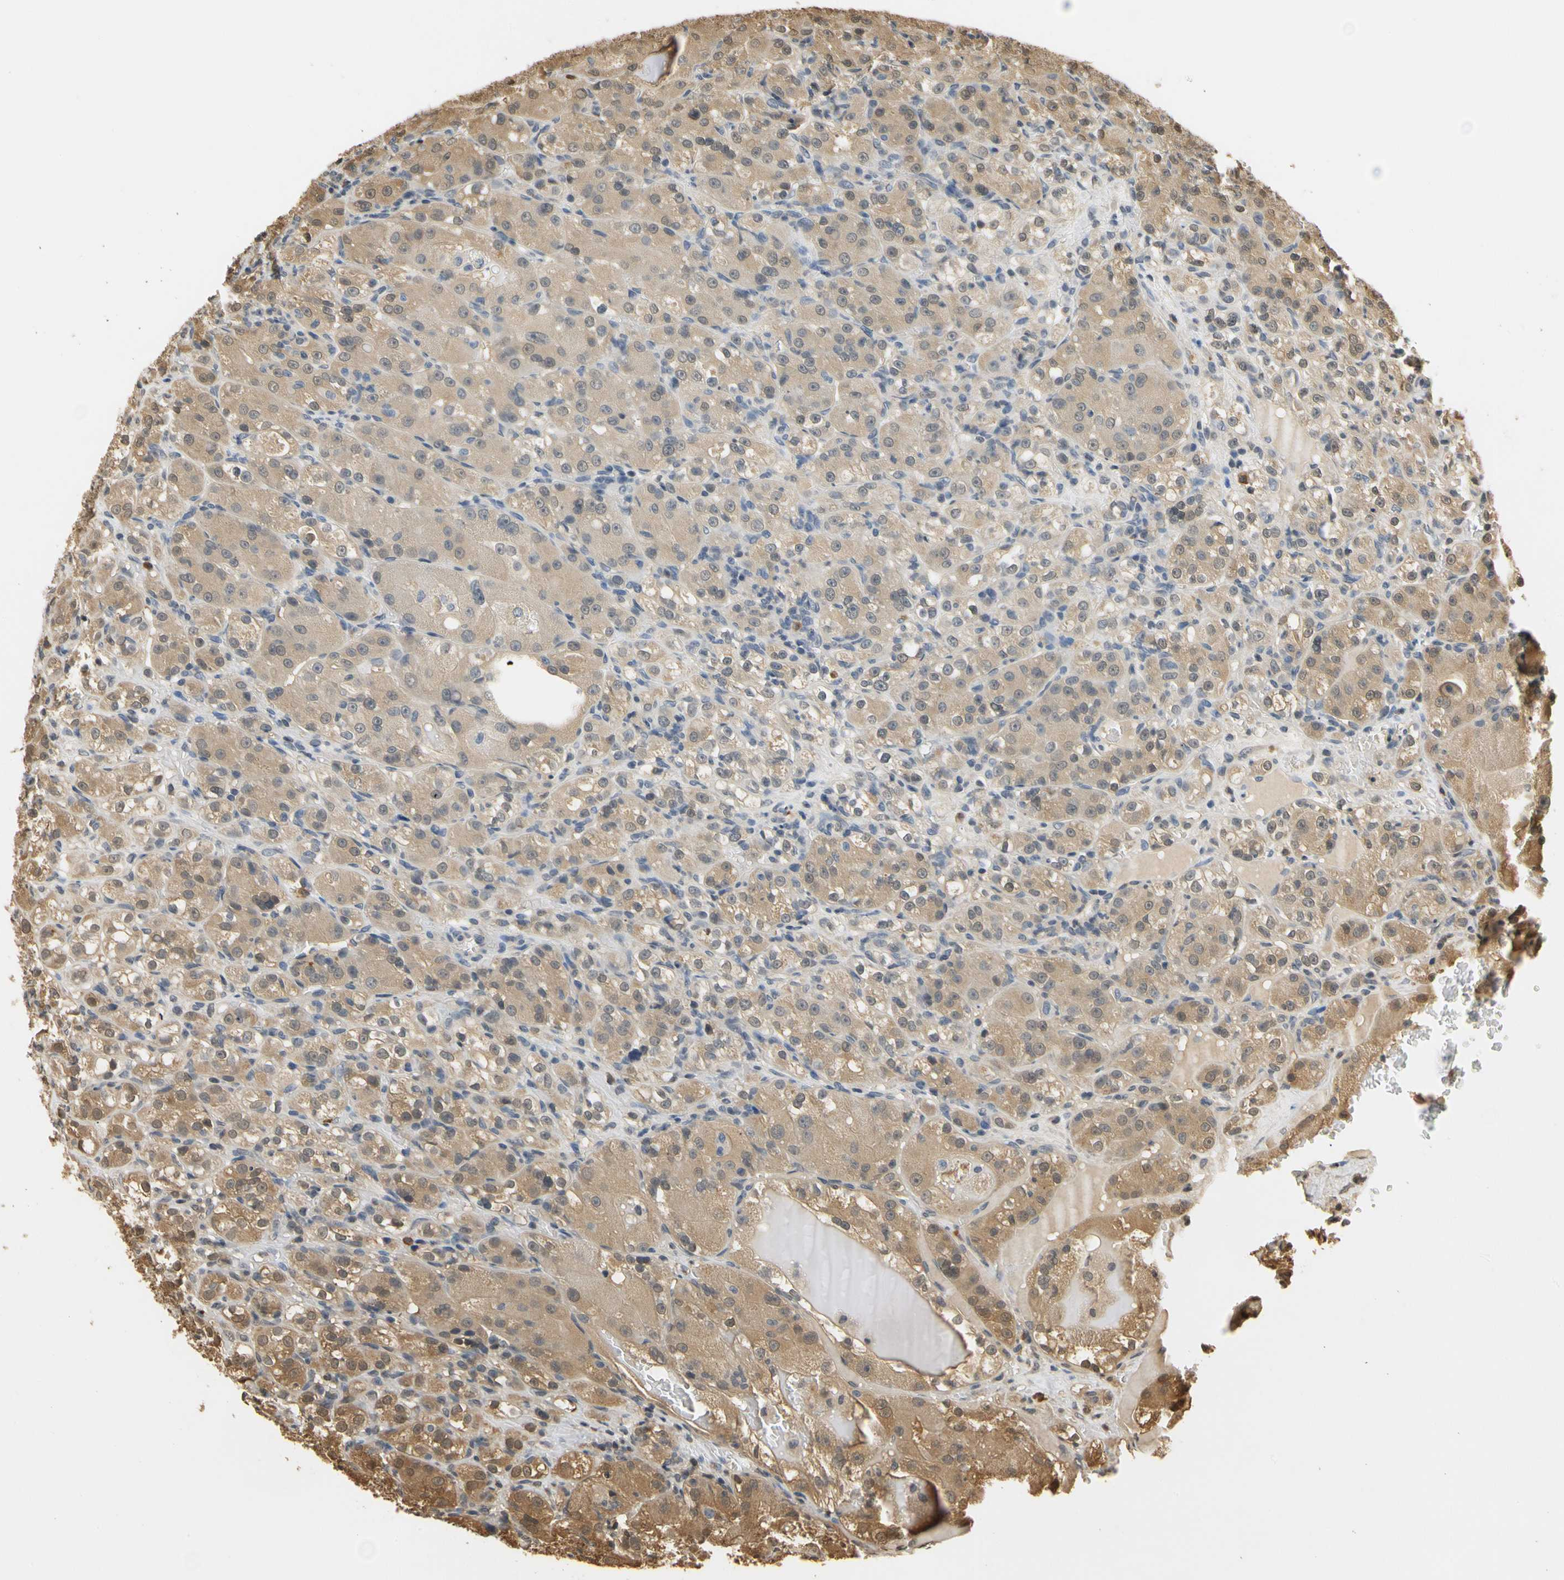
{"staining": {"intensity": "moderate", "quantity": ">75%", "location": "cytoplasmic/membranous"}, "tissue": "renal cancer", "cell_type": "Tumor cells", "image_type": "cancer", "snomed": [{"axis": "morphology", "description": "Normal tissue, NOS"}, {"axis": "morphology", "description": "Adenocarcinoma, NOS"}, {"axis": "topography", "description": "Kidney"}], "caption": "Renal cancer (adenocarcinoma) stained for a protein demonstrates moderate cytoplasmic/membranous positivity in tumor cells. The staining was performed using DAB, with brown indicating positive protein expression. Nuclei are stained blue with hematoxylin.", "gene": "SOD1", "patient": {"sex": "male", "age": 61}}